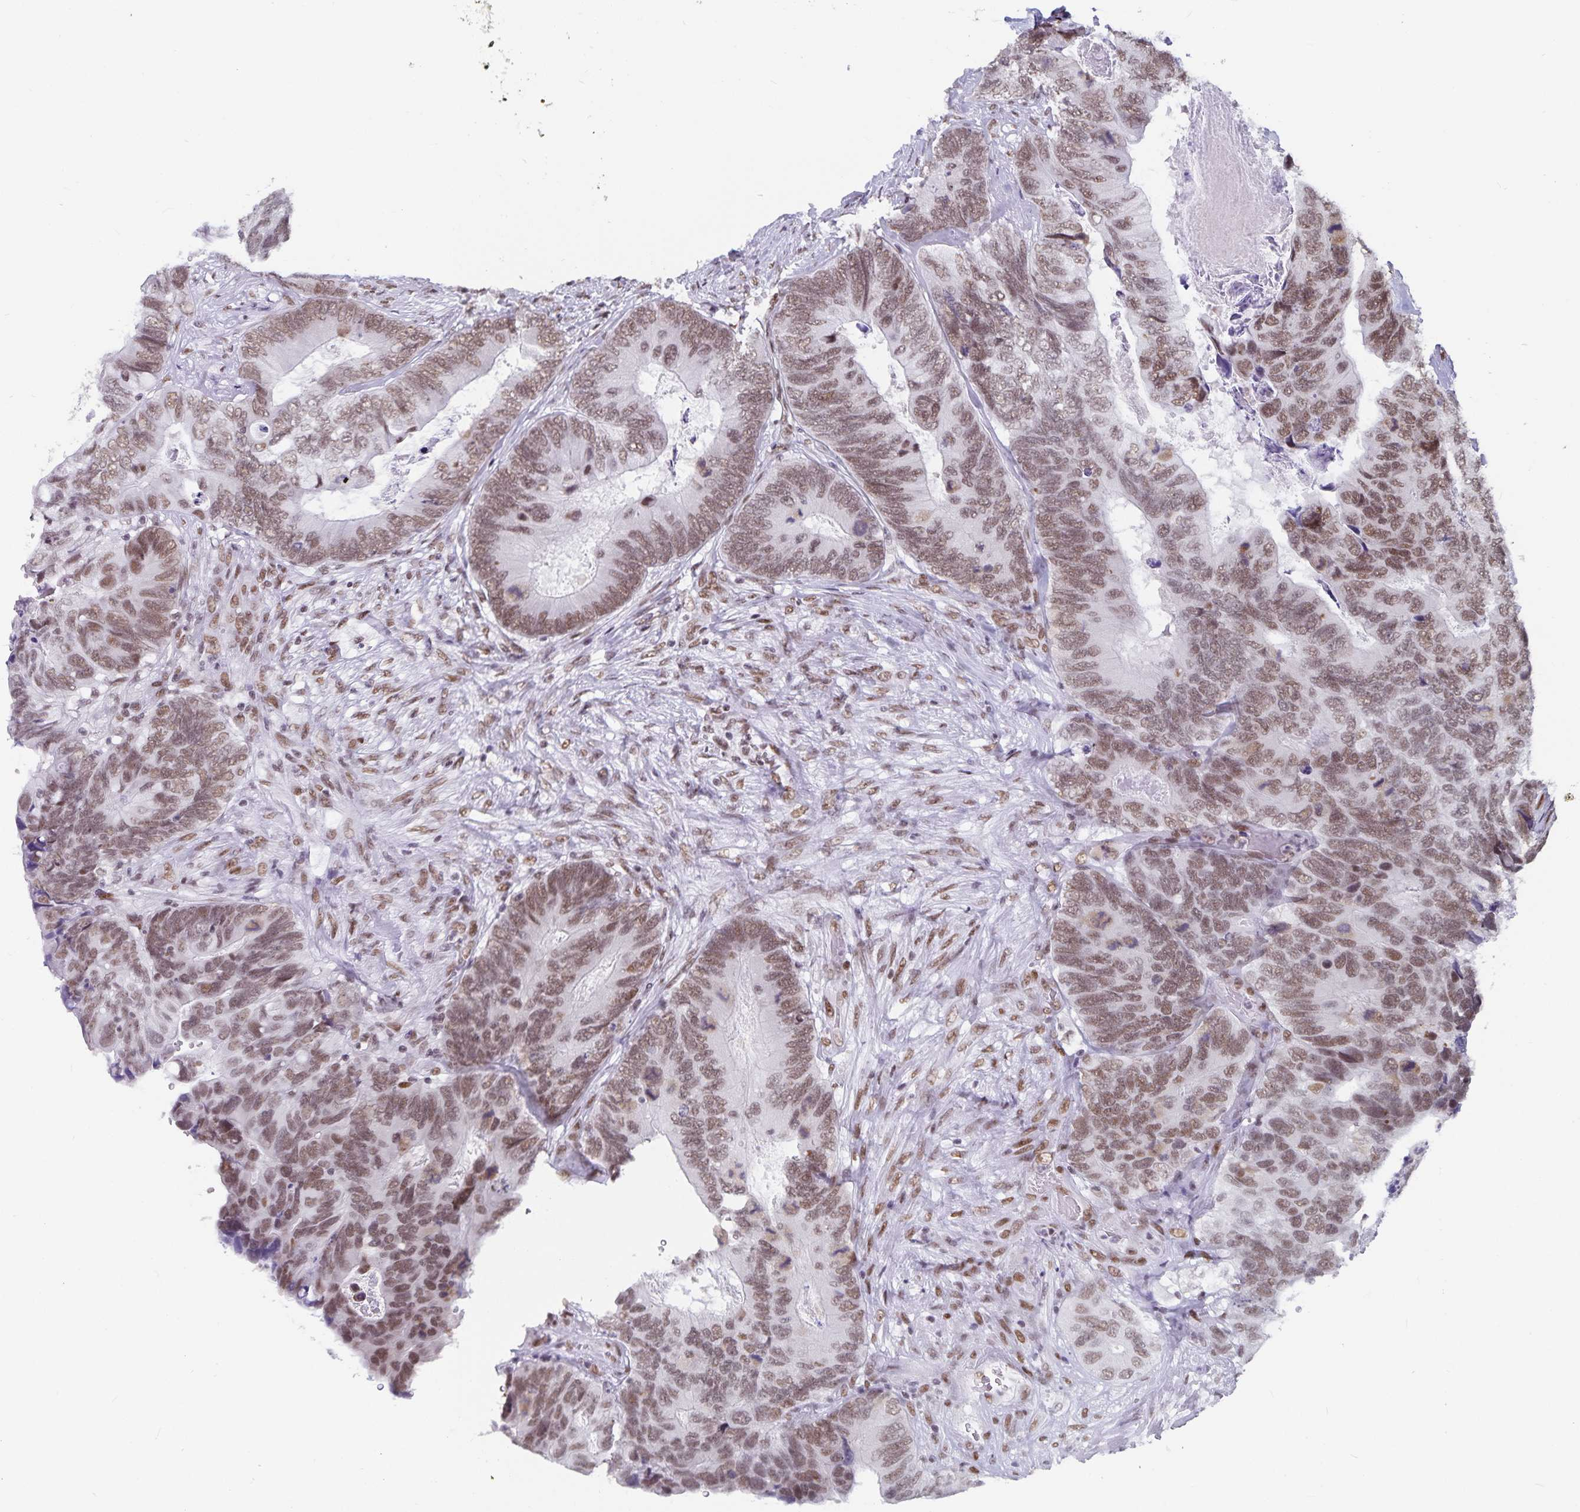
{"staining": {"intensity": "weak", "quantity": ">75%", "location": "nuclear"}, "tissue": "breast cancer", "cell_type": "Tumor cells", "image_type": "cancer", "snomed": [{"axis": "morphology", "description": "Lobular carcinoma"}, {"axis": "topography", "description": "Breast"}], "caption": "This micrograph shows immunohistochemistry (IHC) staining of human breast cancer, with low weak nuclear positivity in approximately >75% of tumor cells.", "gene": "PBX2", "patient": {"sex": "female", "age": 59}}